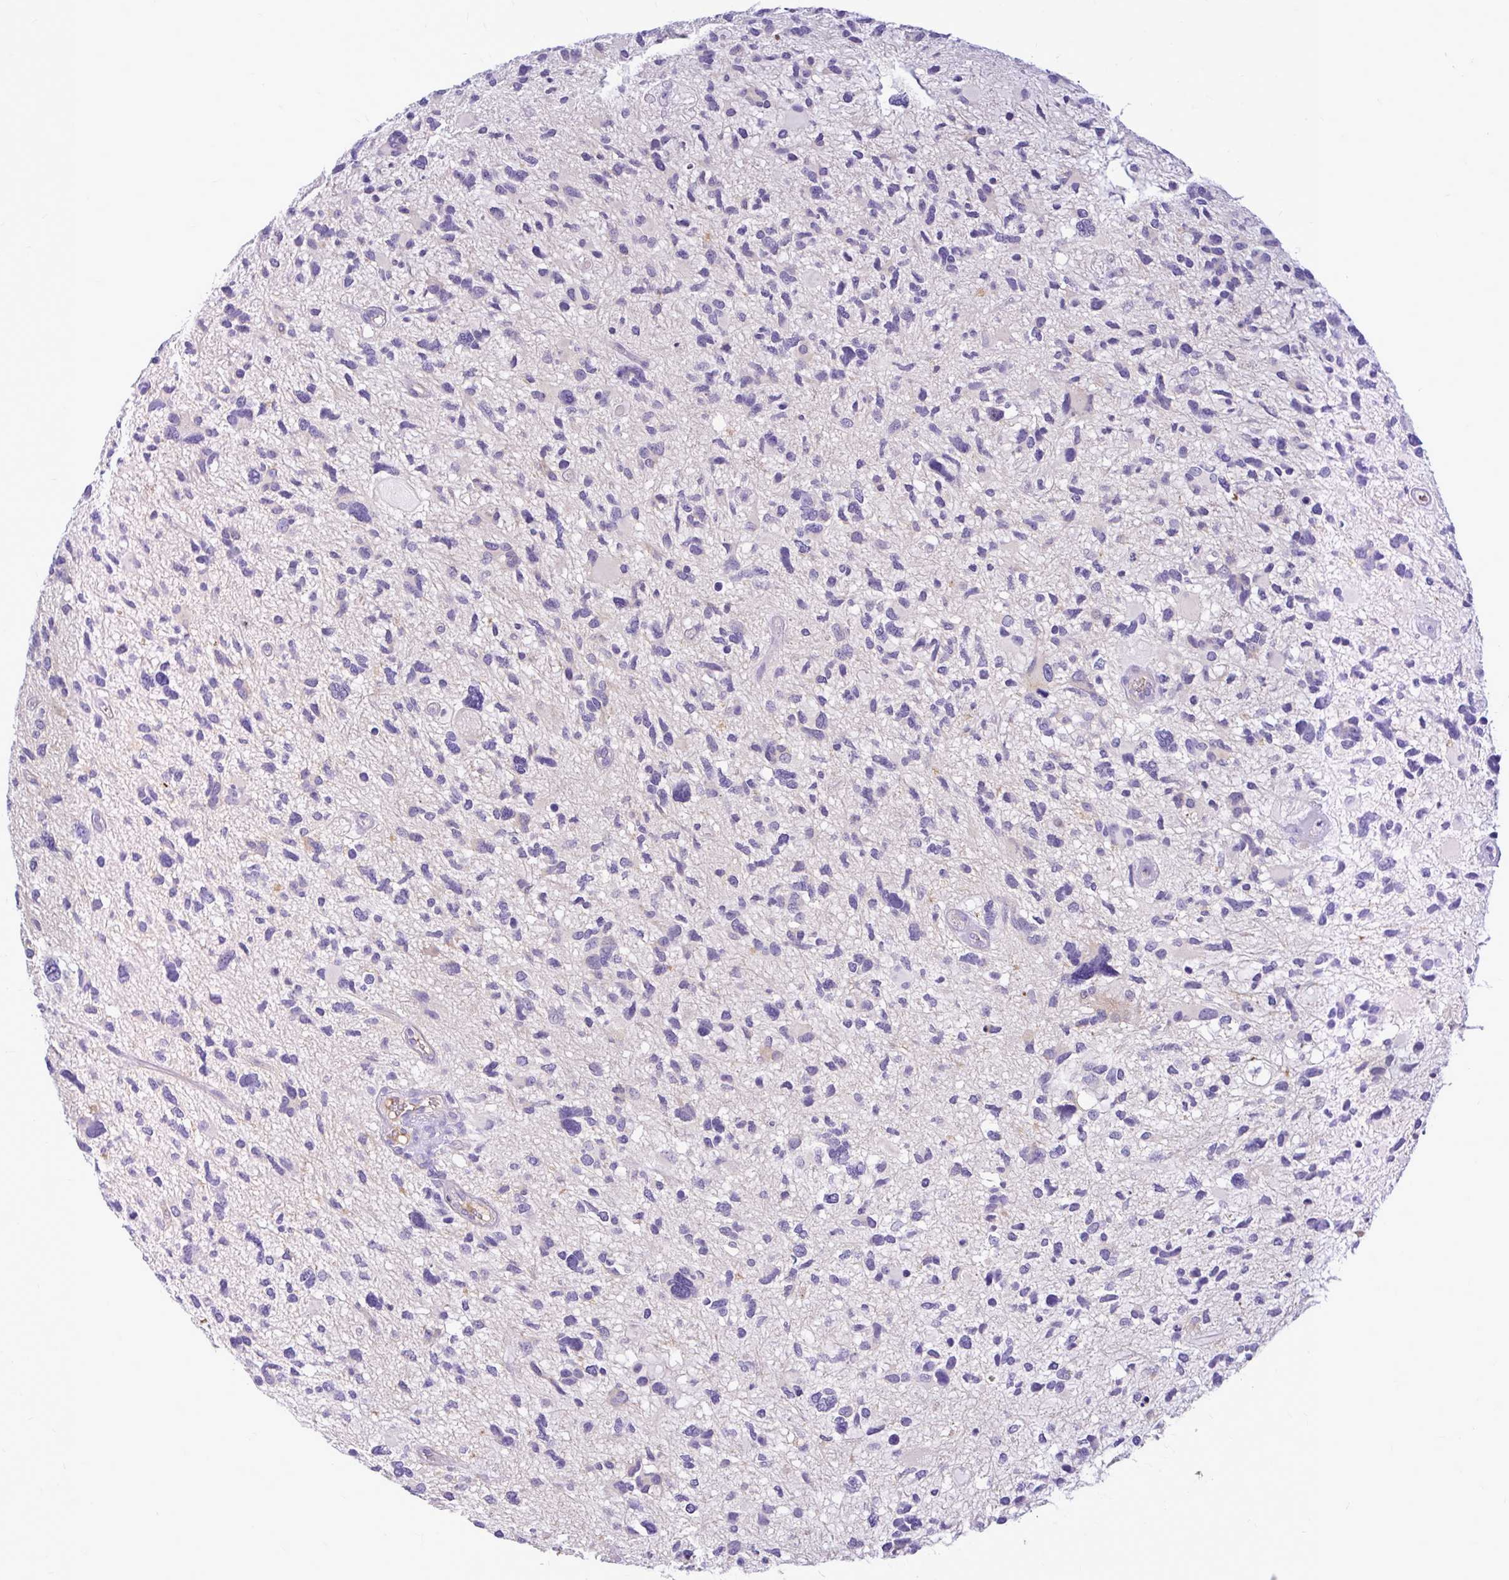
{"staining": {"intensity": "negative", "quantity": "none", "location": "none"}, "tissue": "glioma", "cell_type": "Tumor cells", "image_type": "cancer", "snomed": [{"axis": "morphology", "description": "Glioma, malignant, High grade"}, {"axis": "topography", "description": "Brain"}], "caption": "Immunohistochemistry (IHC) photomicrograph of malignant high-grade glioma stained for a protein (brown), which displays no staining in tumor cells.", "gene": "MAP1LC3A", "patient": {"sex": "female", "age": 11}}